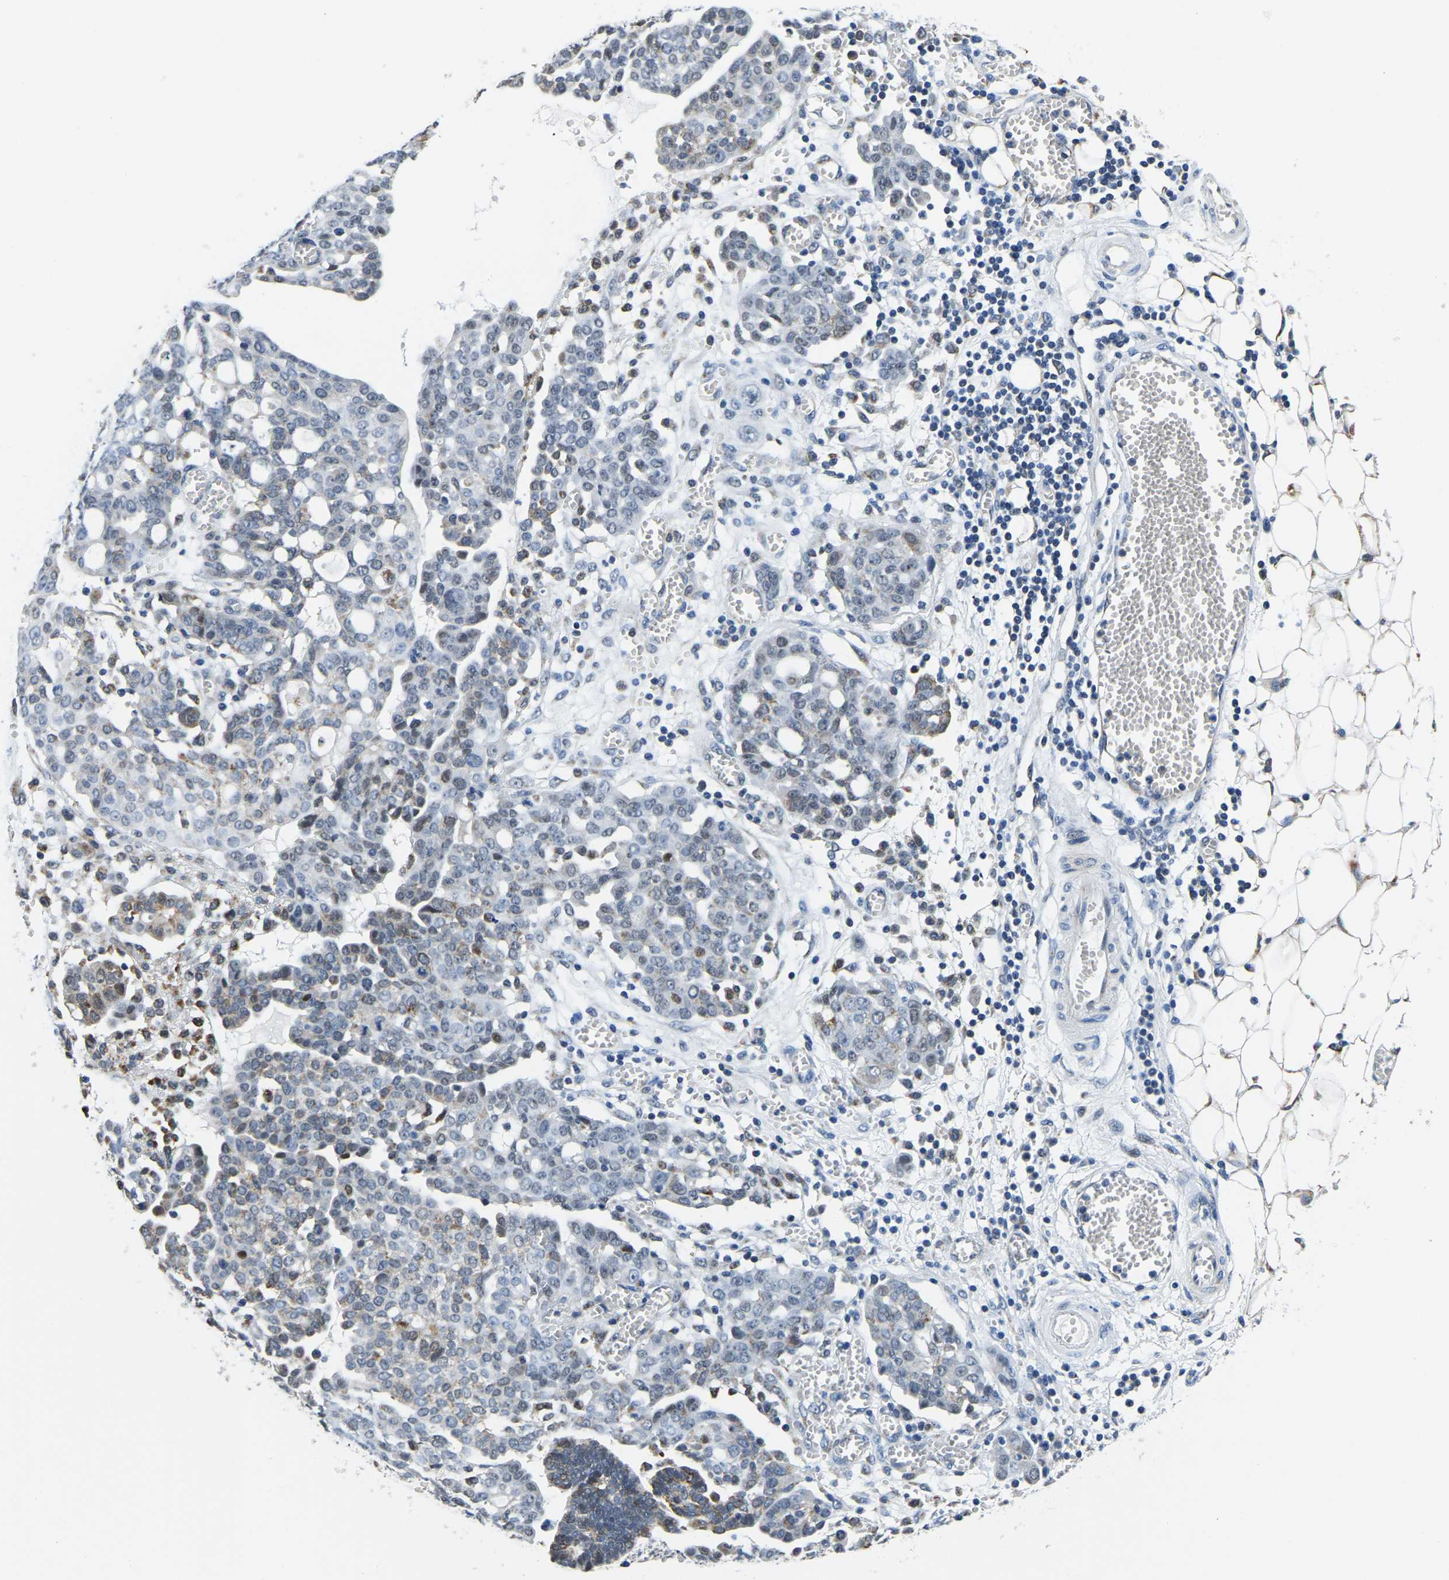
{"staining": {"intensity": "weak", "quantity": "<25%", "location": "nuclear"}, "tissue": "ovarian cancer", "cell_type": "Tumor cells", "image_type": "cancer", "snomed": [{"axis": "morphology", "description": "Cystadenocarcinoma, serous, NOS"}, {"axis": "topography", "description": "Soft tissue"}, {"axis": "topography", "description": "Ovary"}], "caption": "Tumor cells show no significant protein staining in serous cystadenocarcinoma (ovarian).", "gene": "BNIP3L", "patient": {"sex": "female", "age": 57}}